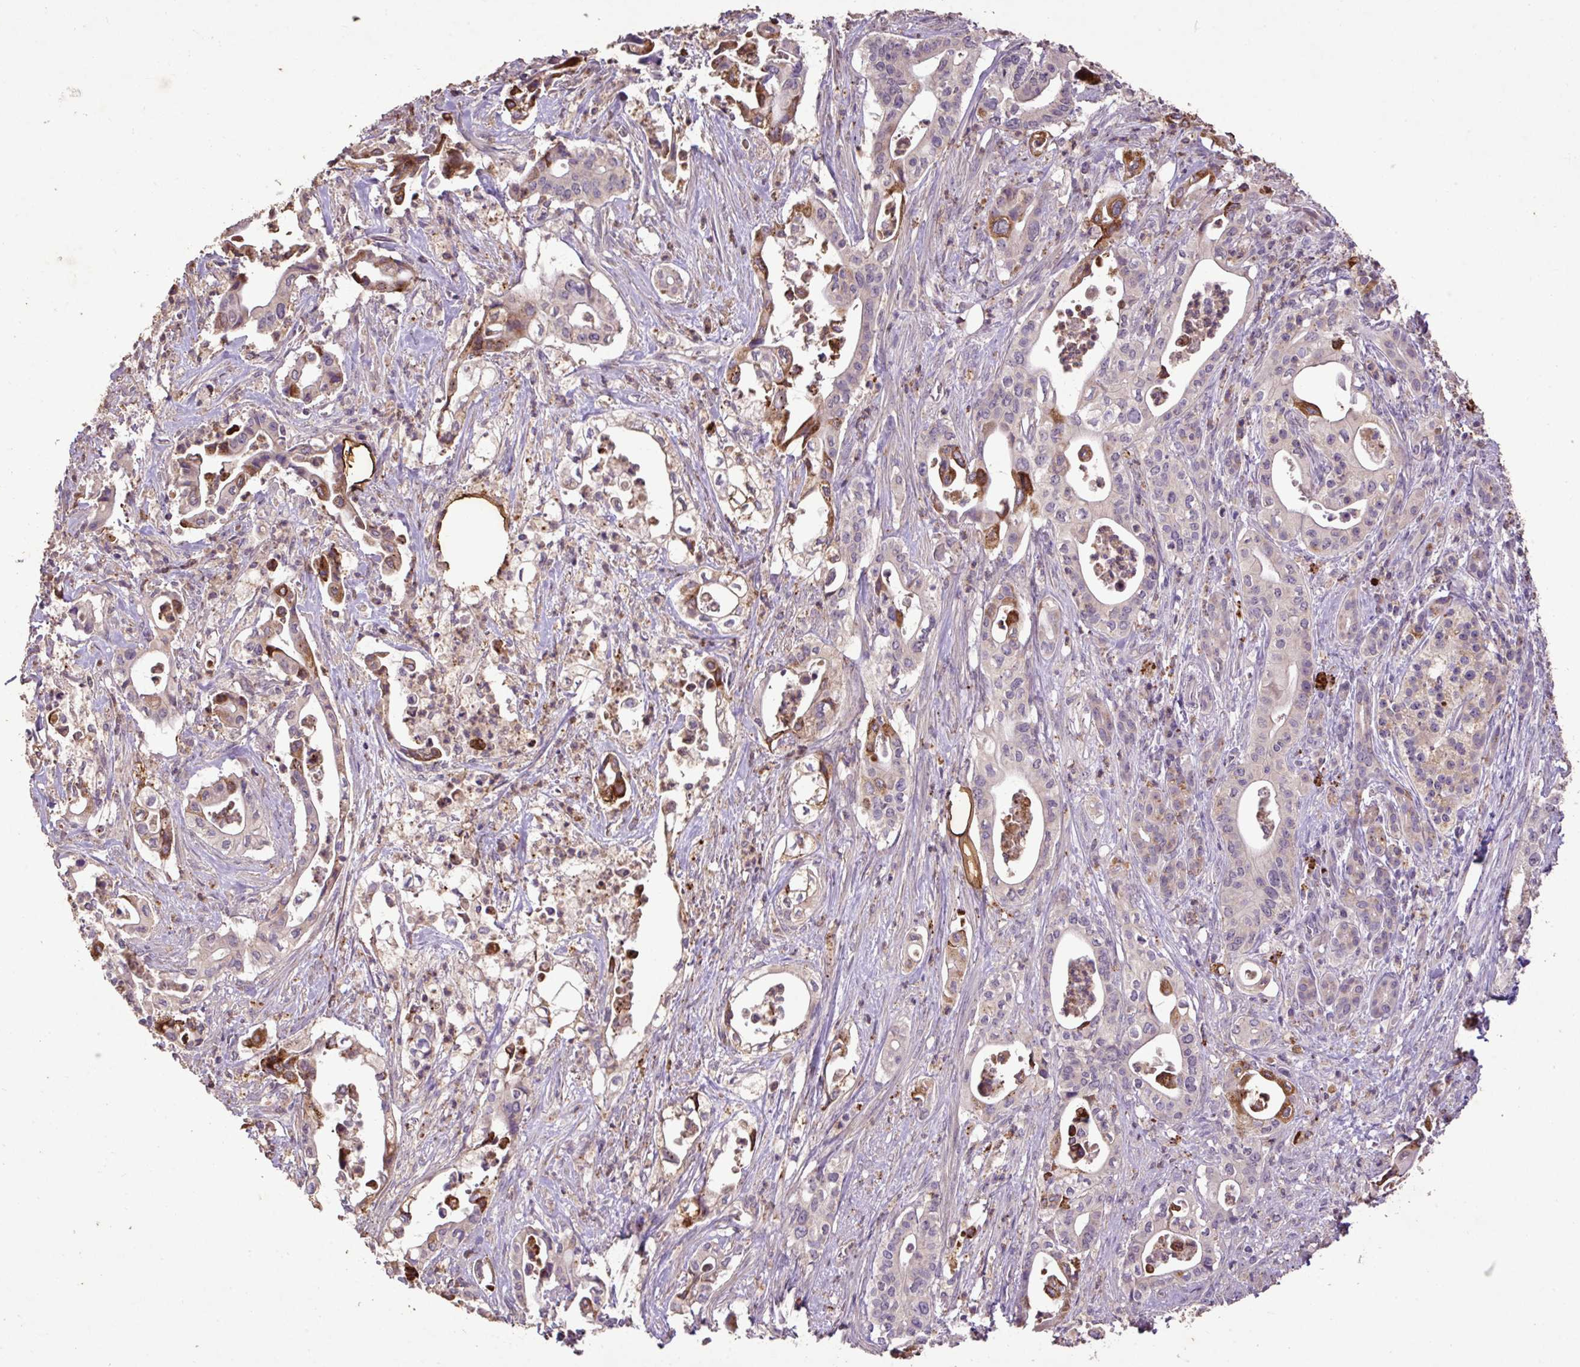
{"staining": {"intensity": "strong", "quantity": "<25%", "location": "cytoplasmic/membranous"}, "tissue": "pancreatic cancer", "cell_type": "Tumor cells", "image_type": "cancer", "snomed": [{"axis": "morphology", "description": "Adenocarcinoma, NOS"}, {"axis": "topography", "description": "Pancreas"}], "caption": "Pancreatic cancer stained with a protein marker exhibits strong staining in tumor cells.", "gene": "LRTM2", "patient": {"sex": "female", "age": 77}}